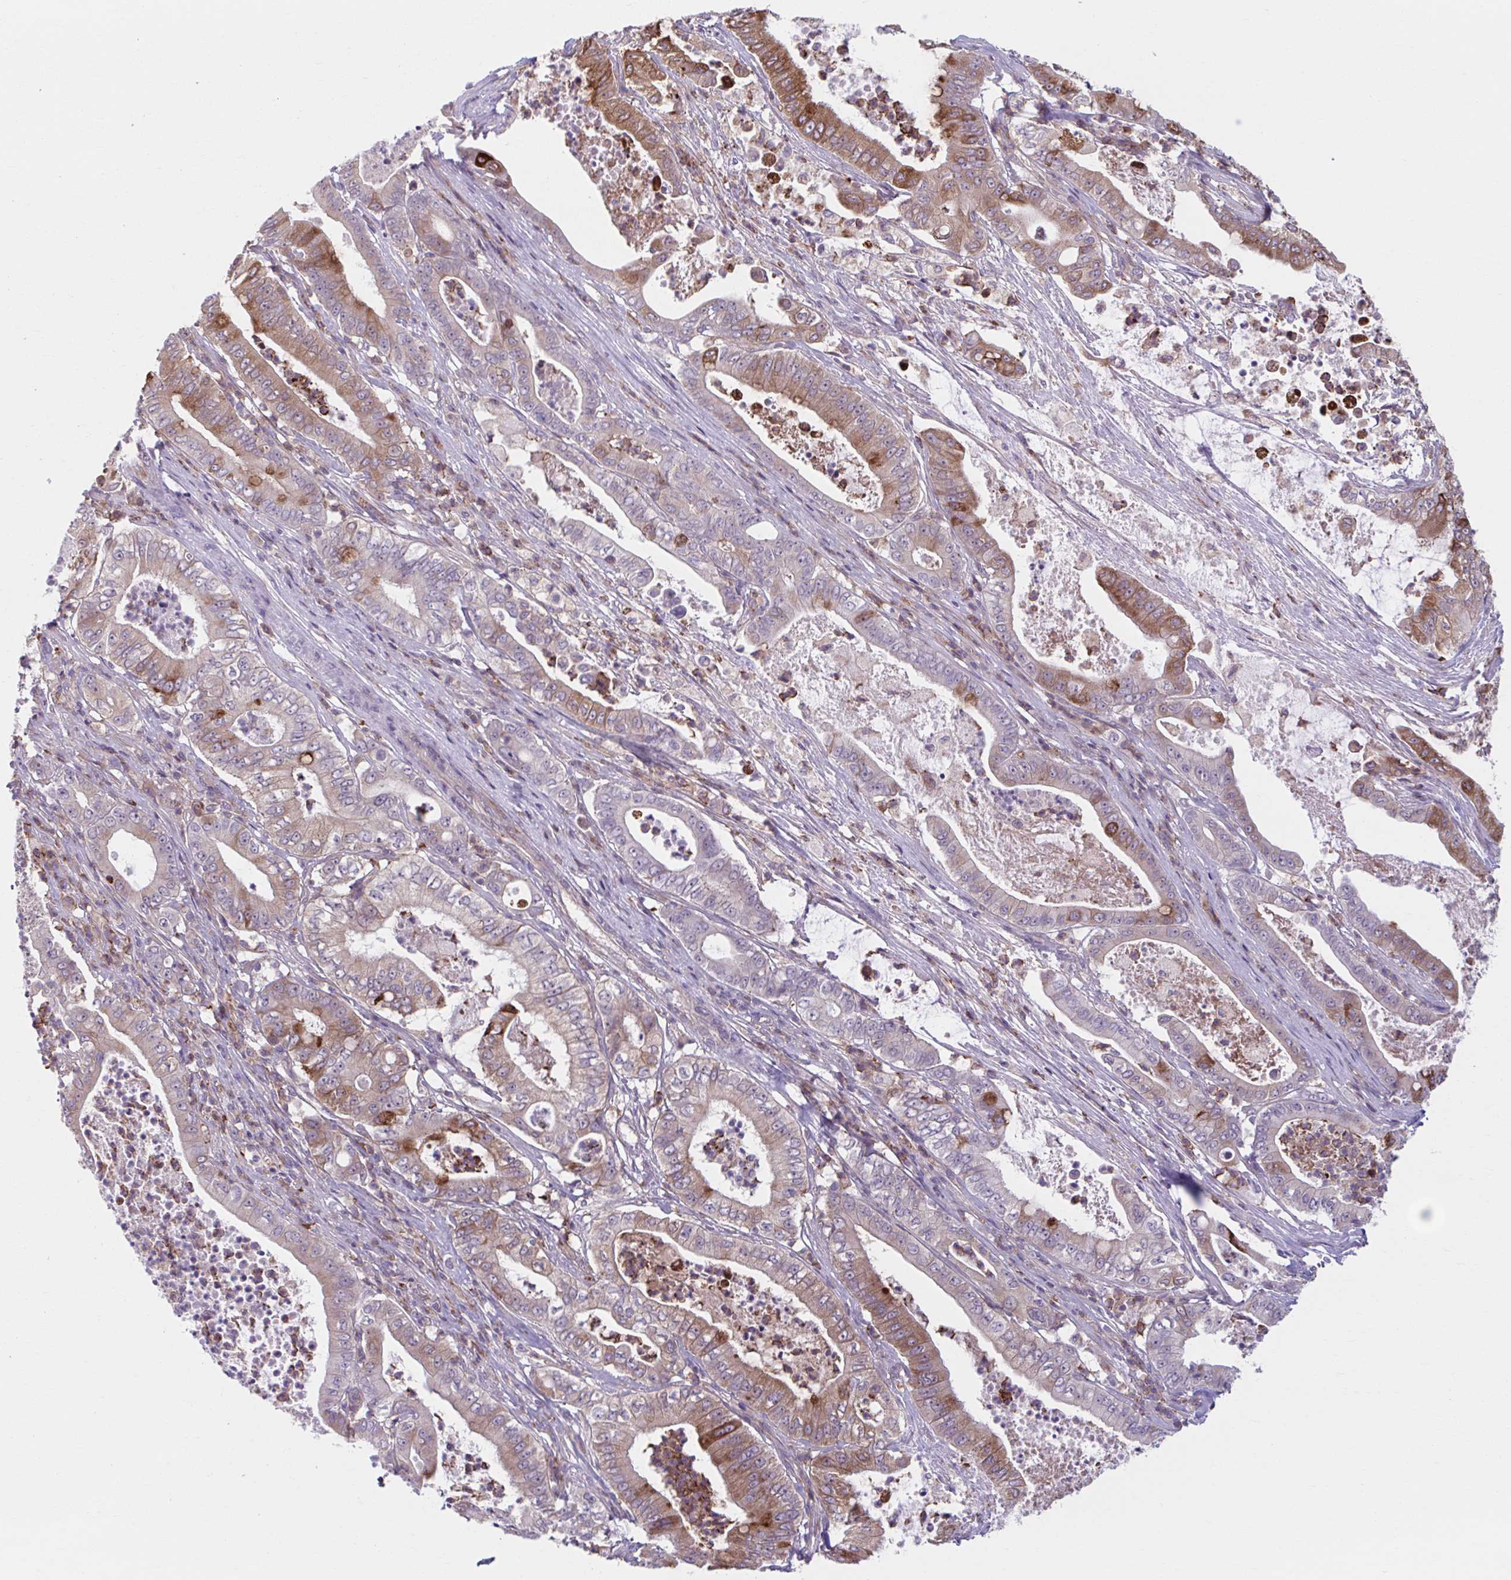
{"staining": {"intensity": "strong", "quantity": "25%-75%", "location": "cytoplasmic/membranous"}, "tissue": "pancreatic cancer", "cell_type": "Tumor cells", "image_type": "cancer", "snomed": [{"axis": "morphology", "description": "Adenocarcinoma, NOS"}, {"axis": "topography", "description": "Pancreas"}], "caption": "This image exhibits IHC staining of human adenocarcinoma (pancreatic), with high strong cytoplasmic/membranous expression in about 25%-75% of tumor cells.", "gene": "ADAT3", "patient": {"sex": "male", "age": 71}}